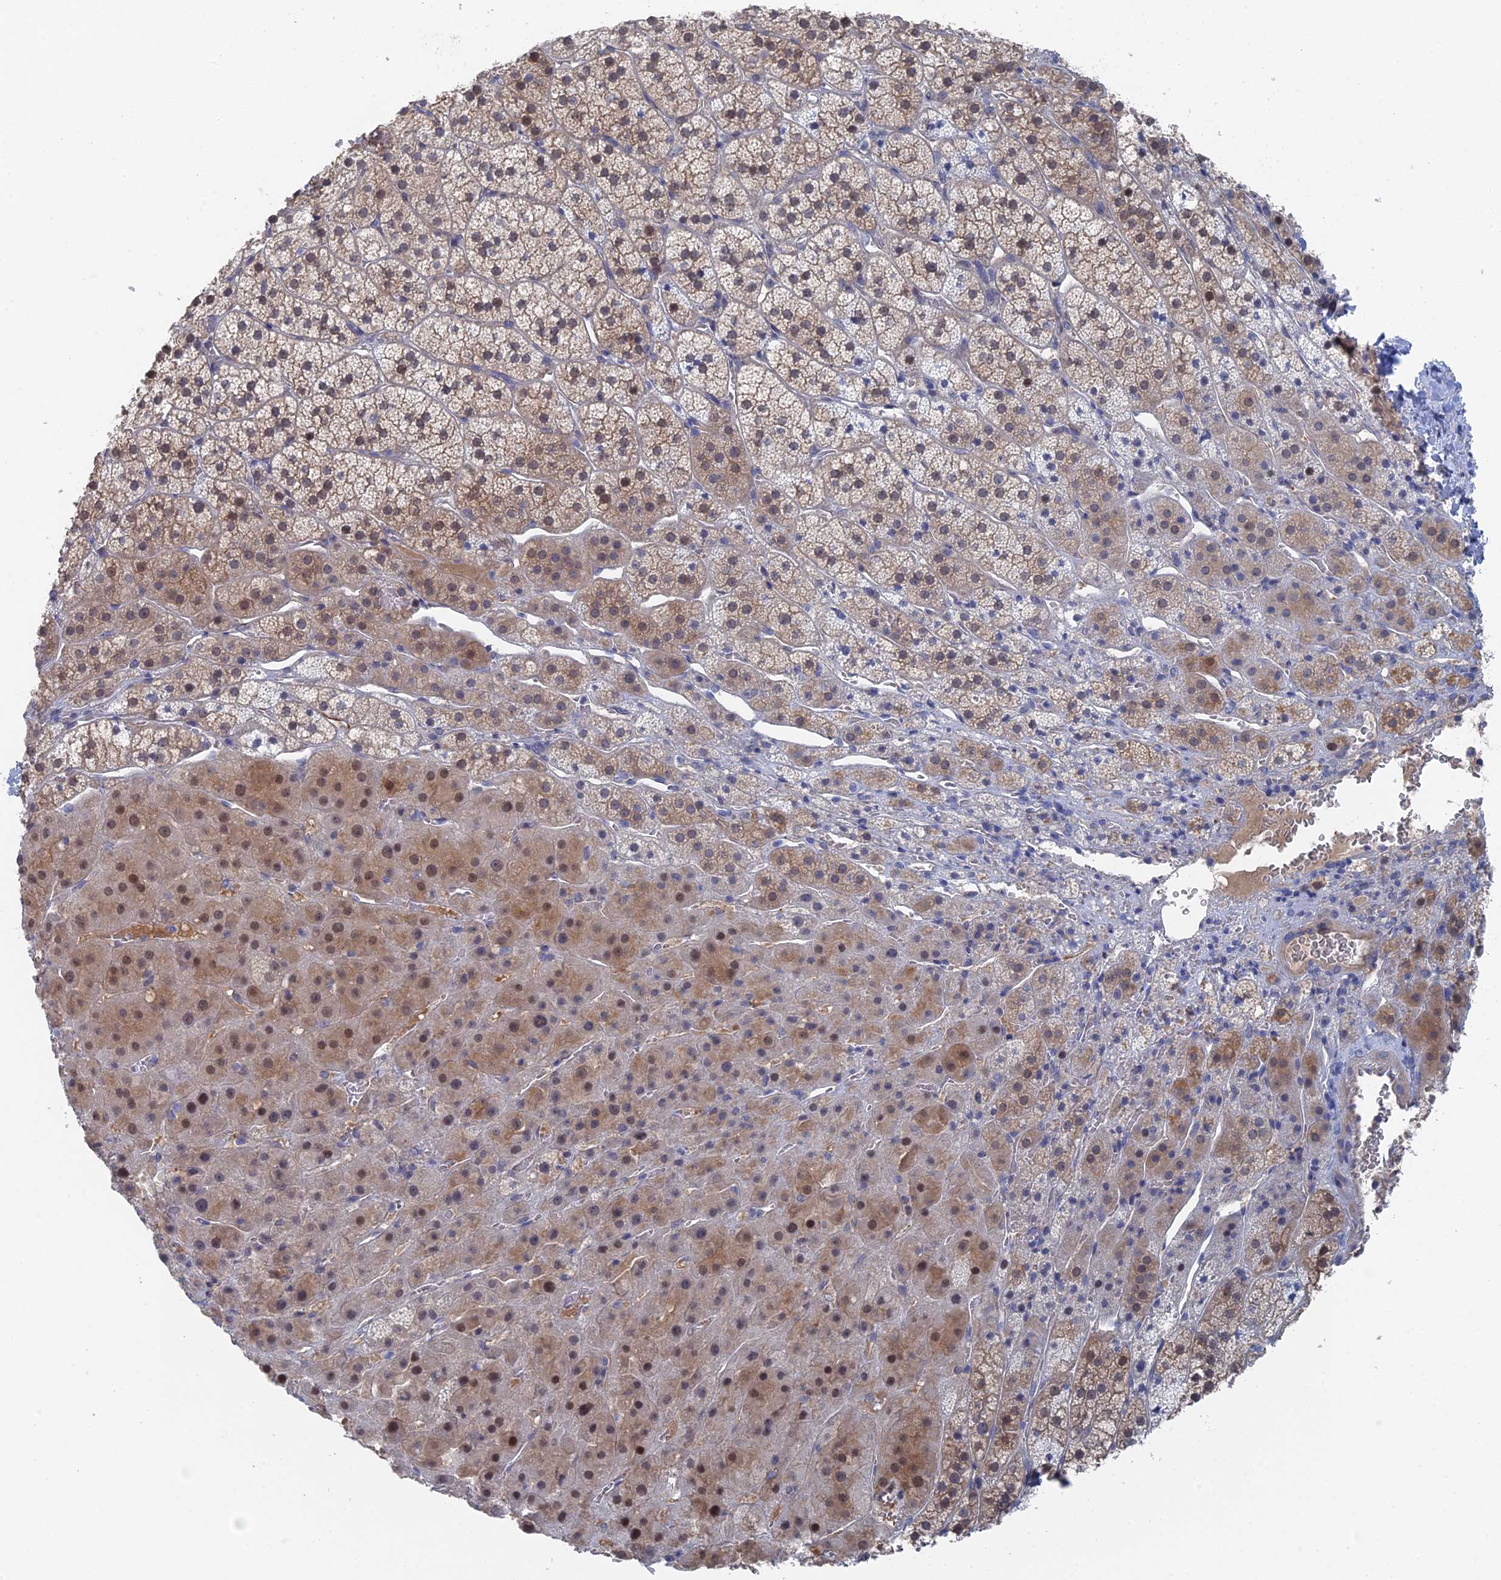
{"staining": {"intensity": "moderate", "quantity": "<25%", "location": "cytoplasmic/membranous,nuclear"}, "tissue": "adrenal gland", "cell_type": "Glandular cells", "image_type": "normal", "snomed": [{"axis": "morphology", "description": "Normal tissue, NOS"}, {"axis": "topography", "description": "Adrenal gland"}], "caption": "Human adrenal gland stained with a protein marker displays moderate staining in glandular cells.", "gene": "IRGQ", "patient": {"sex": "female", "age": 44}}